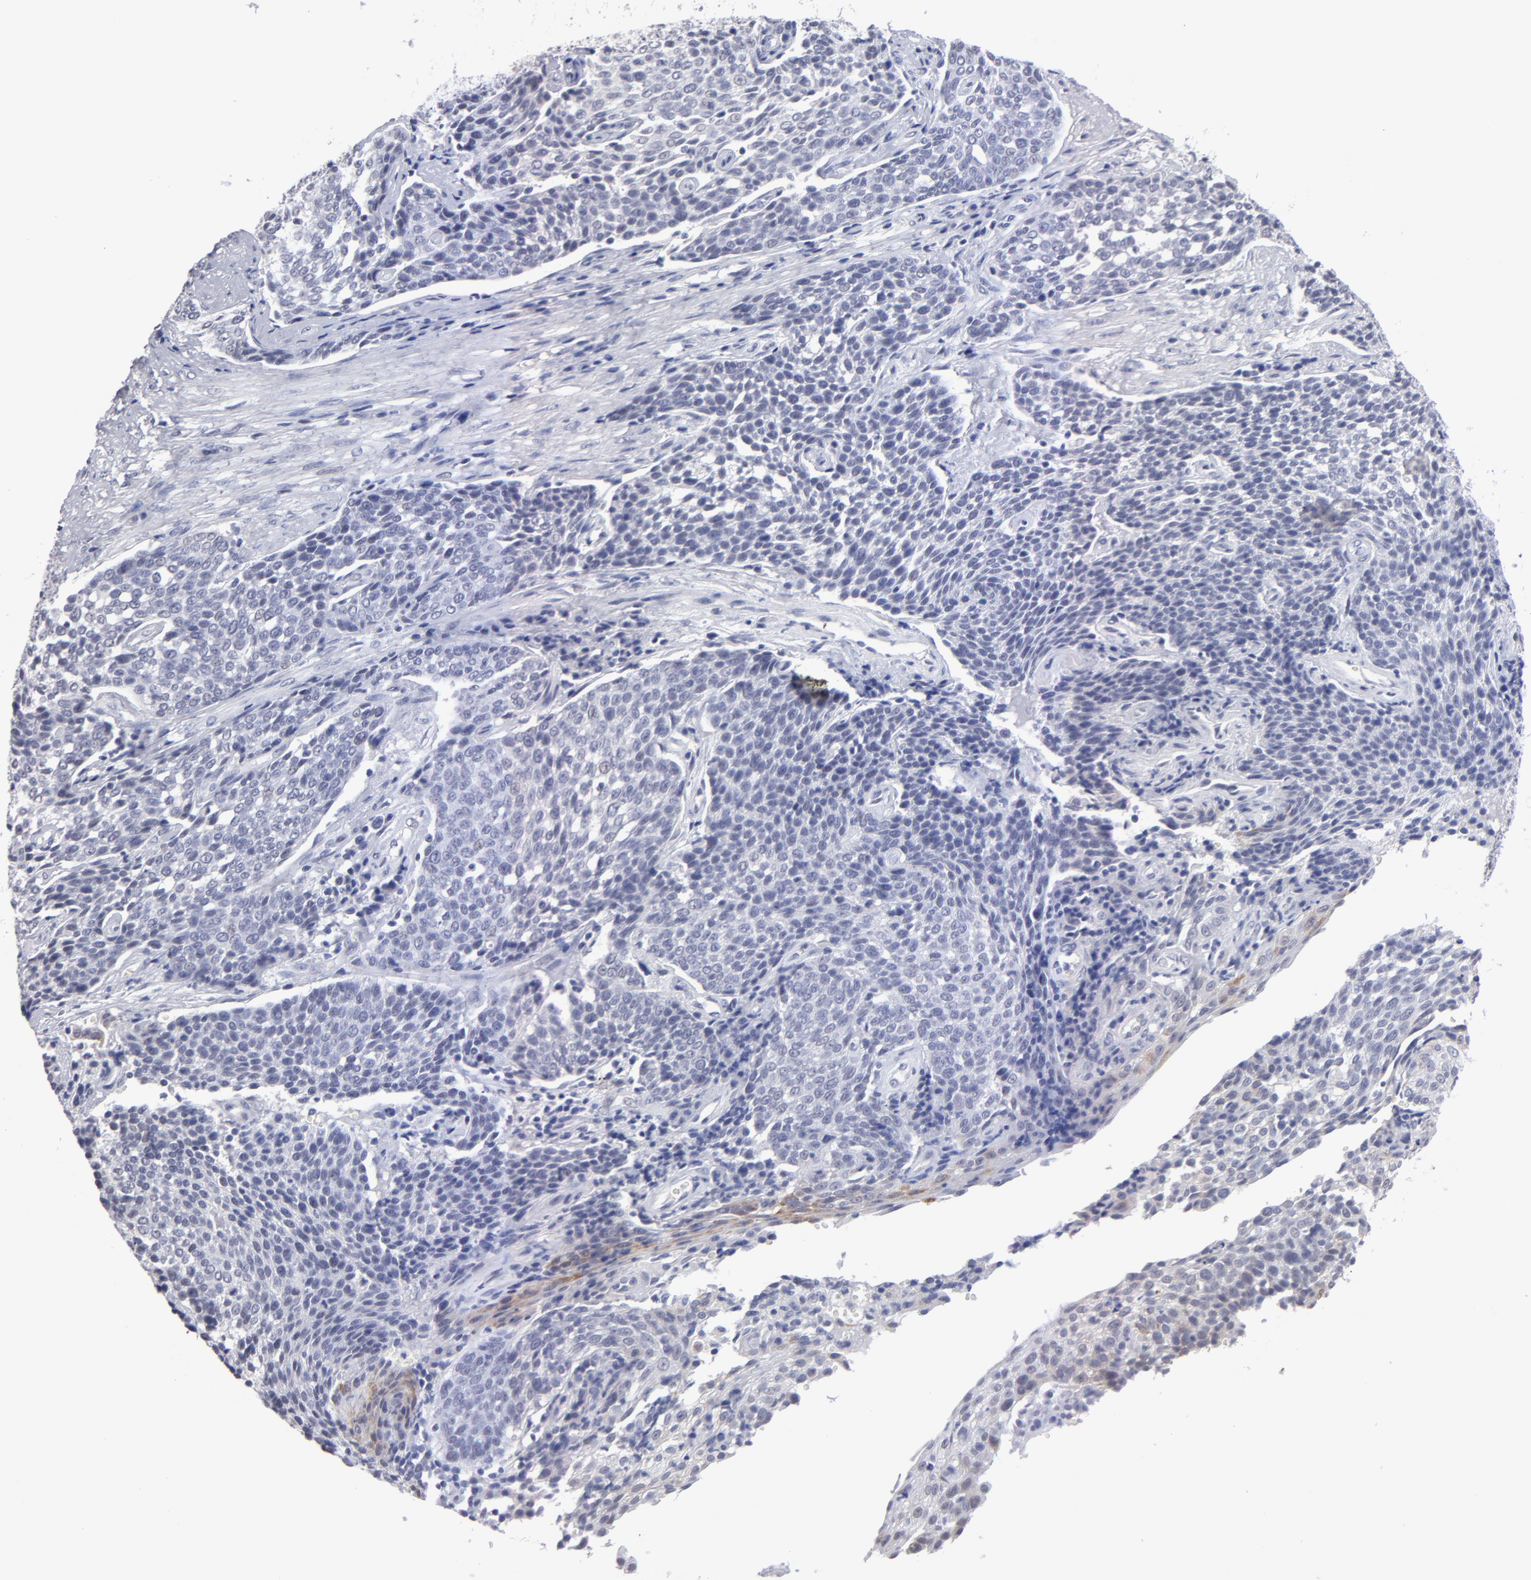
{"staining": {"intensity": "moderate", "quantity": "<25%", "location": "cytoplasmic/membranous"}, "tissue": "cervical cancer", "cell_type": "Tumor cells", "image_type": "cancer", "snomed": [{"axis": "morphology", "description": "Squamous cell carcinoma, NOS"}, {"axis": "topography", "description": "Cervix"}], "caption": "DAB immunohistochemical staining of cervical cancer (squamous cell carcinoma) shows moderate cytoplasmic/membranous protein expression in about <25% of tumor cells.", "gene": "TEX11", "patient": {"sex": "female", "age": 34}}